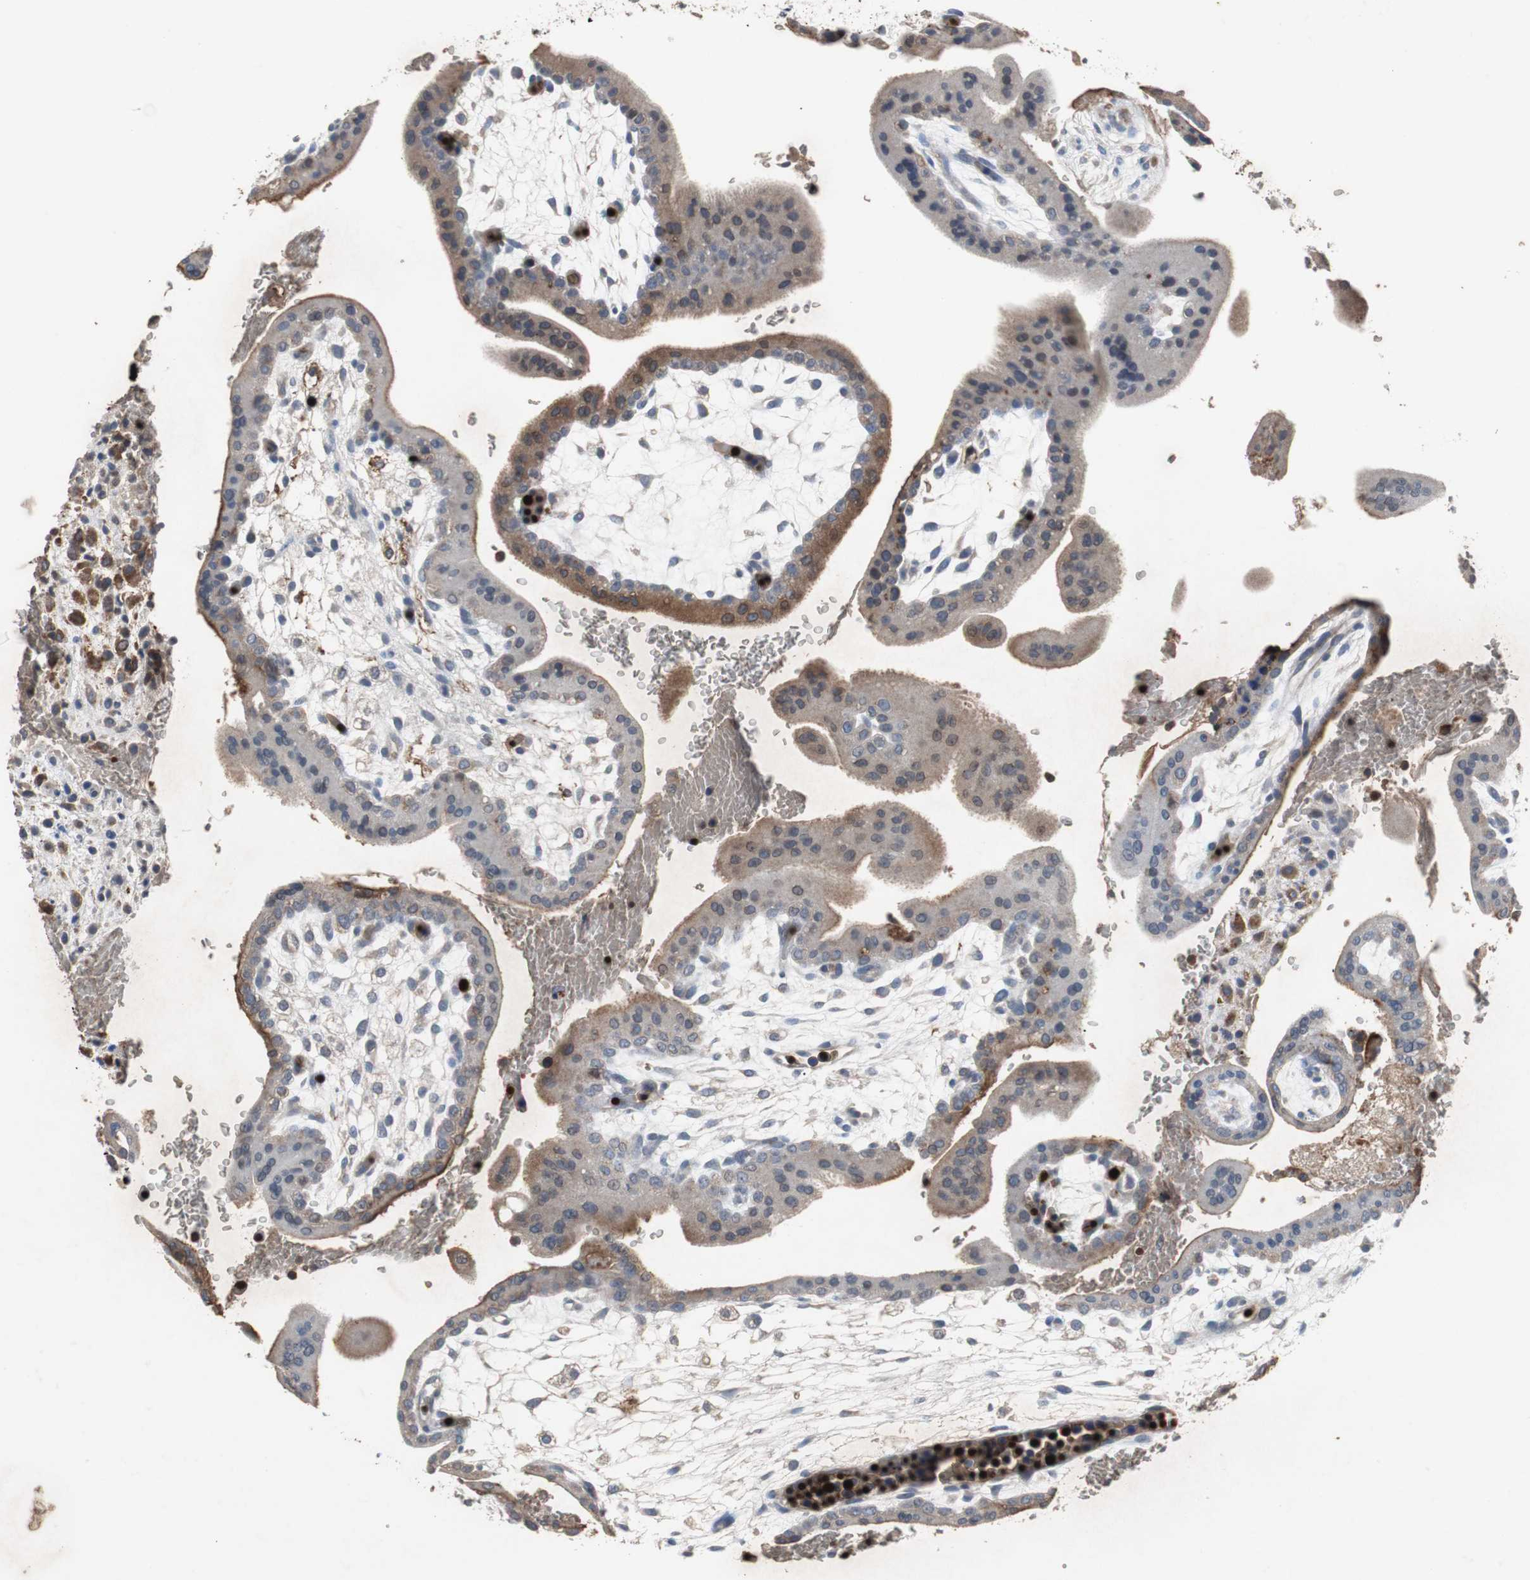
{"staining": {"intensity": "strong", "quantity": ">75%", "location": "cytoplasmic/membranous"}, "tissue": "placenta", "cell_type": "Decidual cells", "image_type": "normal", "snomed": [{"axis": "morphology", "description": "Normal tissue, NOS"}, {"axis": "topography", "description": "Placenta"}], "caption": "Protein expression analysis of benign human placenta reveals strong cytoplasmic/membranous positivity in approximately >75% of decidual cells.", "gene": "CALB2", "patient": {"sex": "female", "age": 35}}